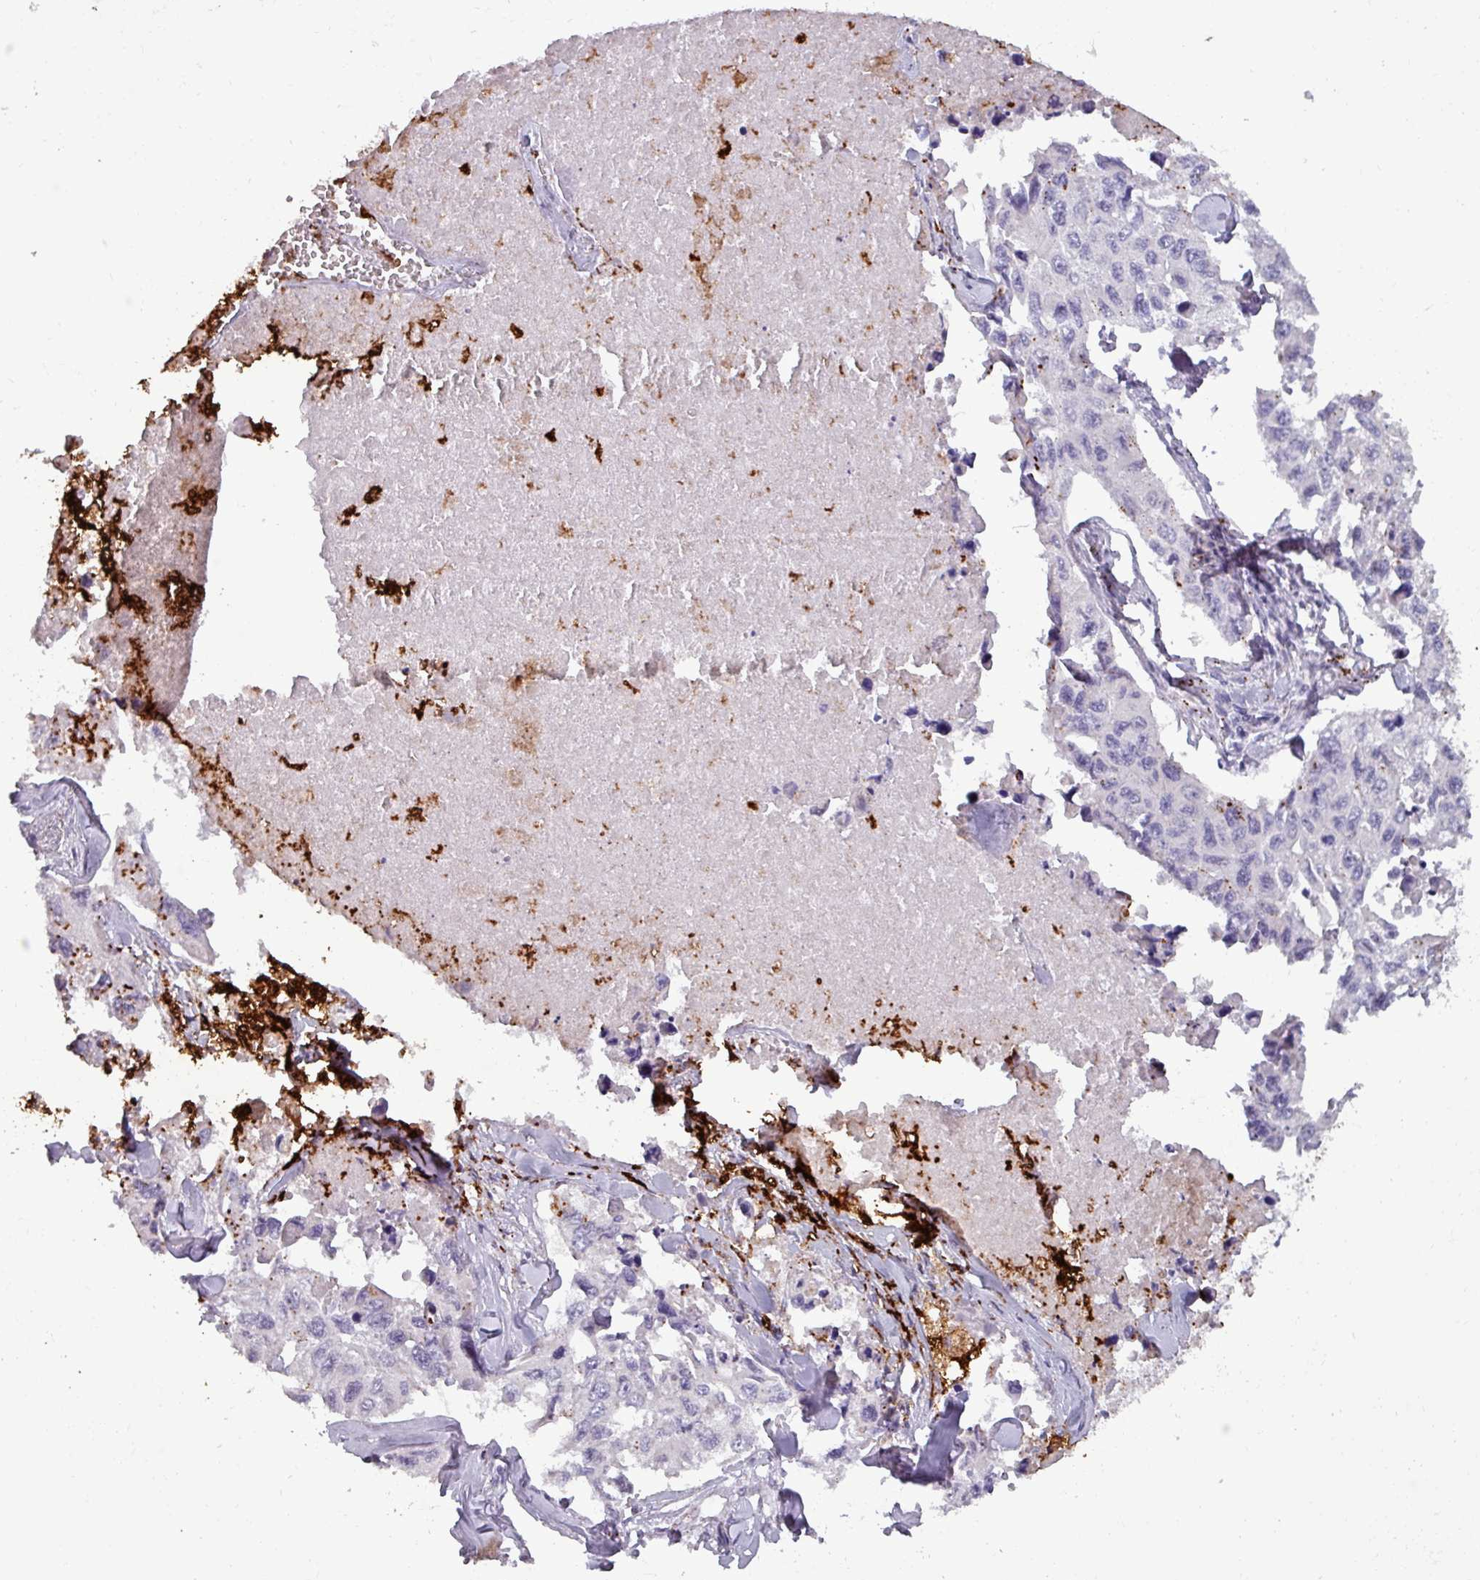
{"staining": {"intensity": "negative", "quantity": "none", "location": "none"}, "tissue": "lung cancer", "cell_type": "Tumor cells", "image_type": "cancer", "snomed": [{"axis": "morphology", "description": "Adenocarcinoma, NOS"}, {"axis": "topography", "description": "Lung"}], "caption": "Lung cancer was stained to show a protein in brown. There is no significant positivity in tumor cells.", "gene": "PLIN2", "patient": {"sex": "male", "age": 64}}